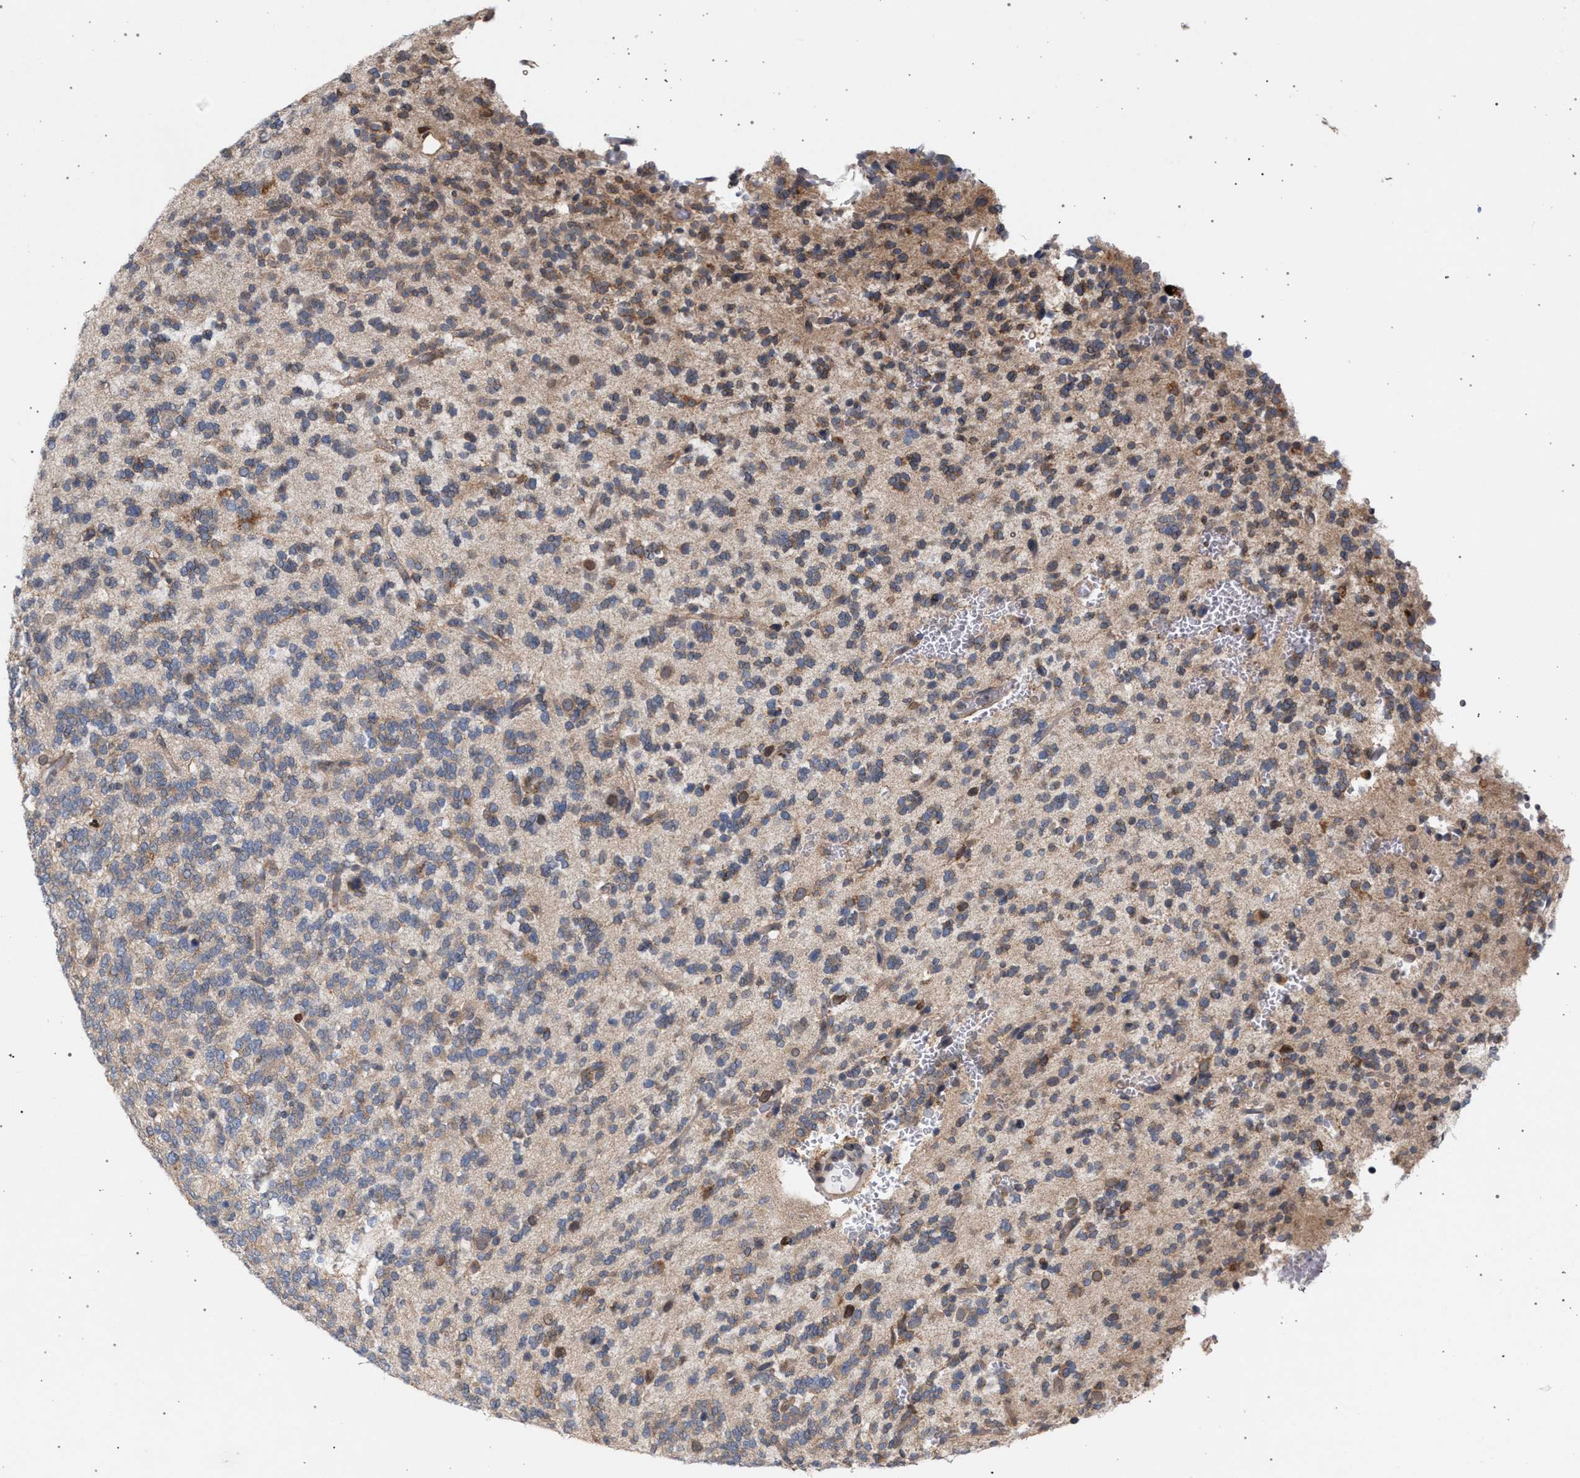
{"staining": {"intensity": "weak", "quantity": "25%-75%", "location": "cytoplasmic/membranous"}, "tissue": "glioma", "cell_type": "Tumor cells", "image_type": "cancer", "snomed": [{"axis": "morphology", "description": "Glioma, malignant, Low grade"}, {"axis": "topography", "description": "Brain"}], "caption": "A low amount of weak cytoplasmic/membranous expression is seen in approximately 25%-75% of tumor cells in glioma tissue. (DAB (3,3'-diaminobenzidine) IHC, brown staining for protein, blue staining for nuclei).", "gene": "ARPC5L", "patient": {"sex": "male", "age": 38}}